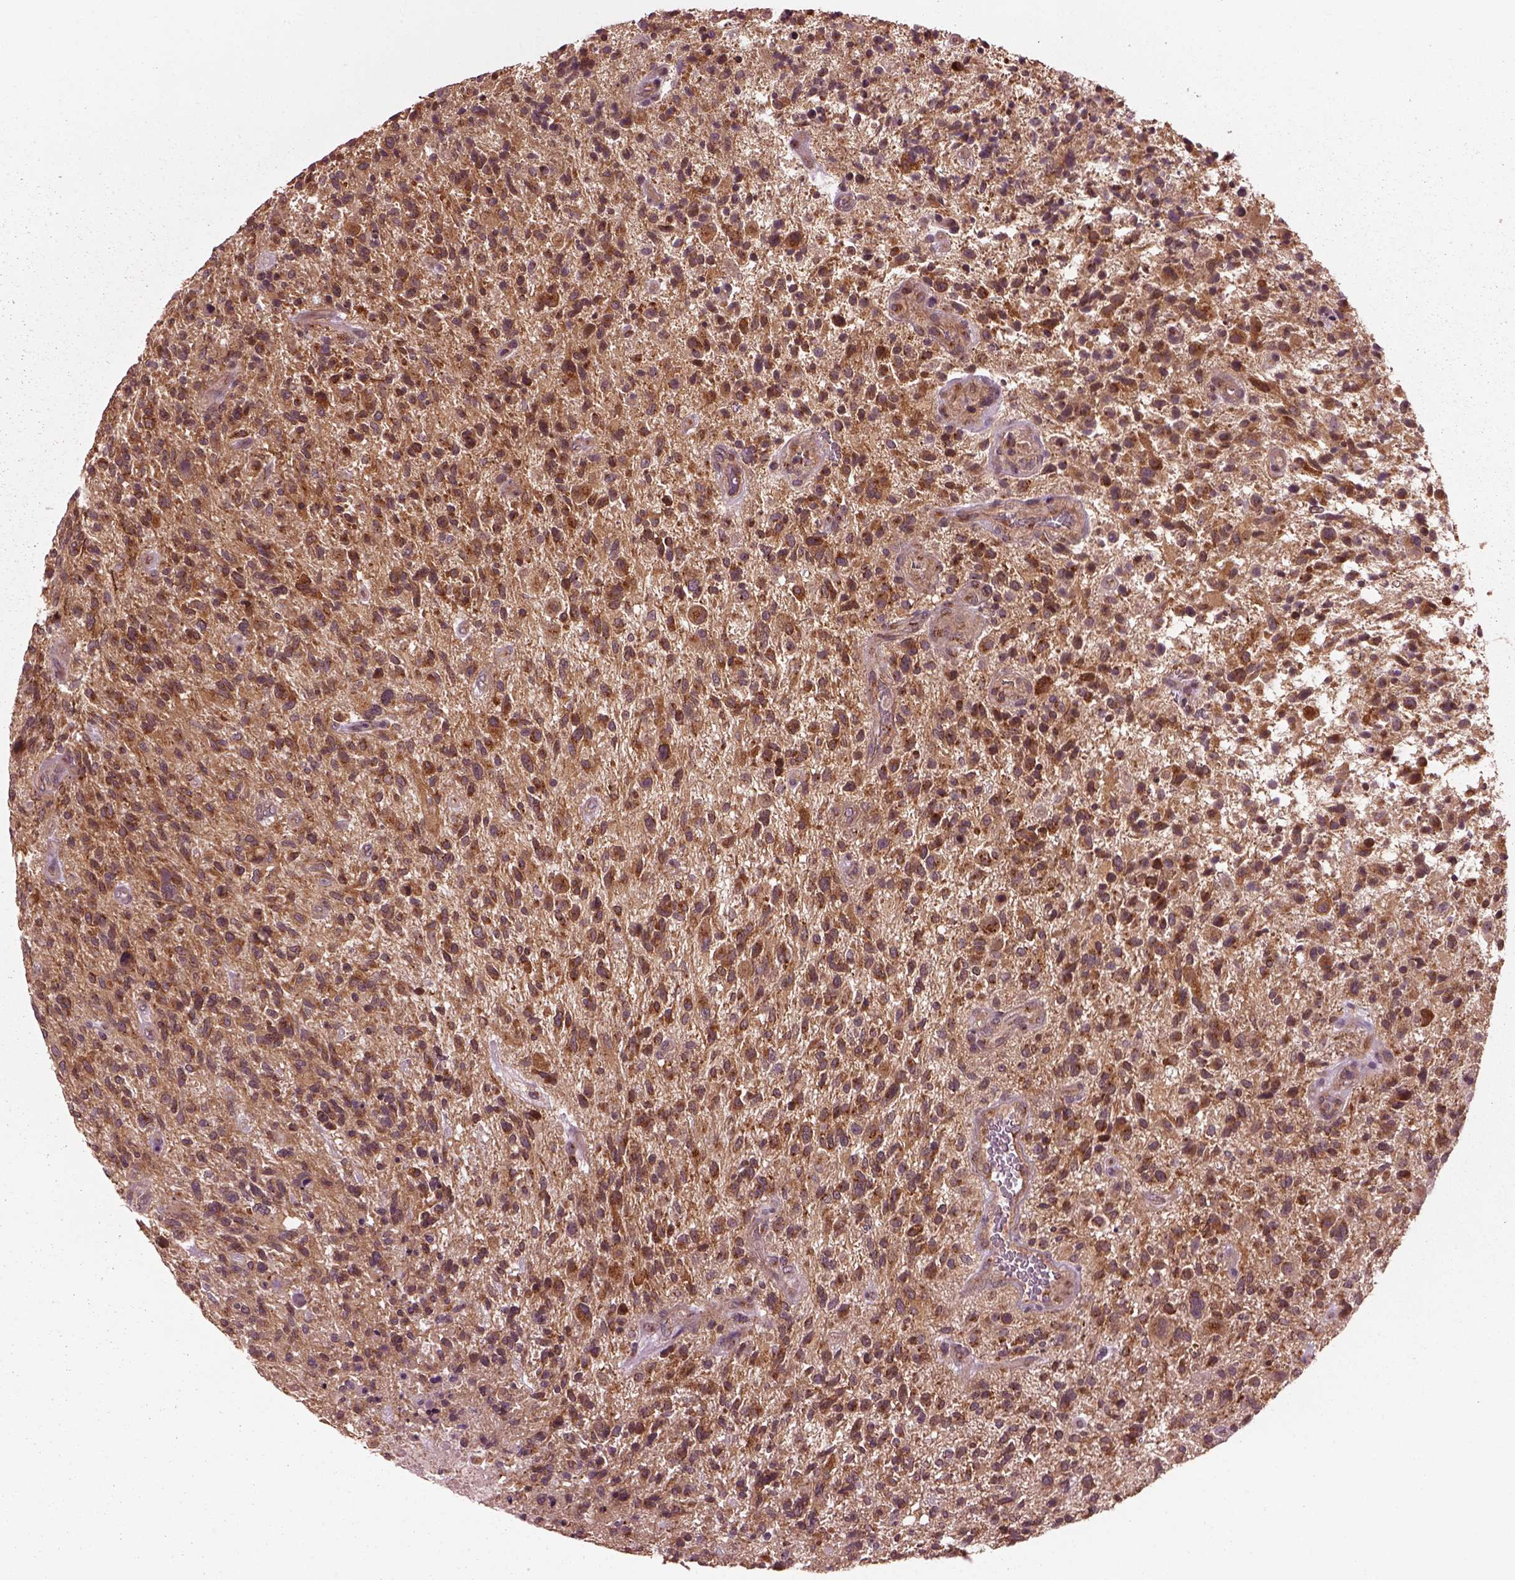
{"staining": {"intensity": "moderate", "quantity": "25%-75%", "location": "cytoplasmic/membranous"}, "tissue": "glioma", "cell_type": "Tumor cells", "image_type": "cancer", "snomed": [{"axis": "morphology", "description": "Glioma, malignant, High grade"}, {"axis": "topography", "description": "Brain"}], "caption": "Approximately 25%-75% of tumor cells in glioma exhibit moderate cytoplasmic/membranous protein staining as visualized by brown immunohistochemical staining.", "gene": "RUFY3", "patient": {"sex": "male", "age": 47}}